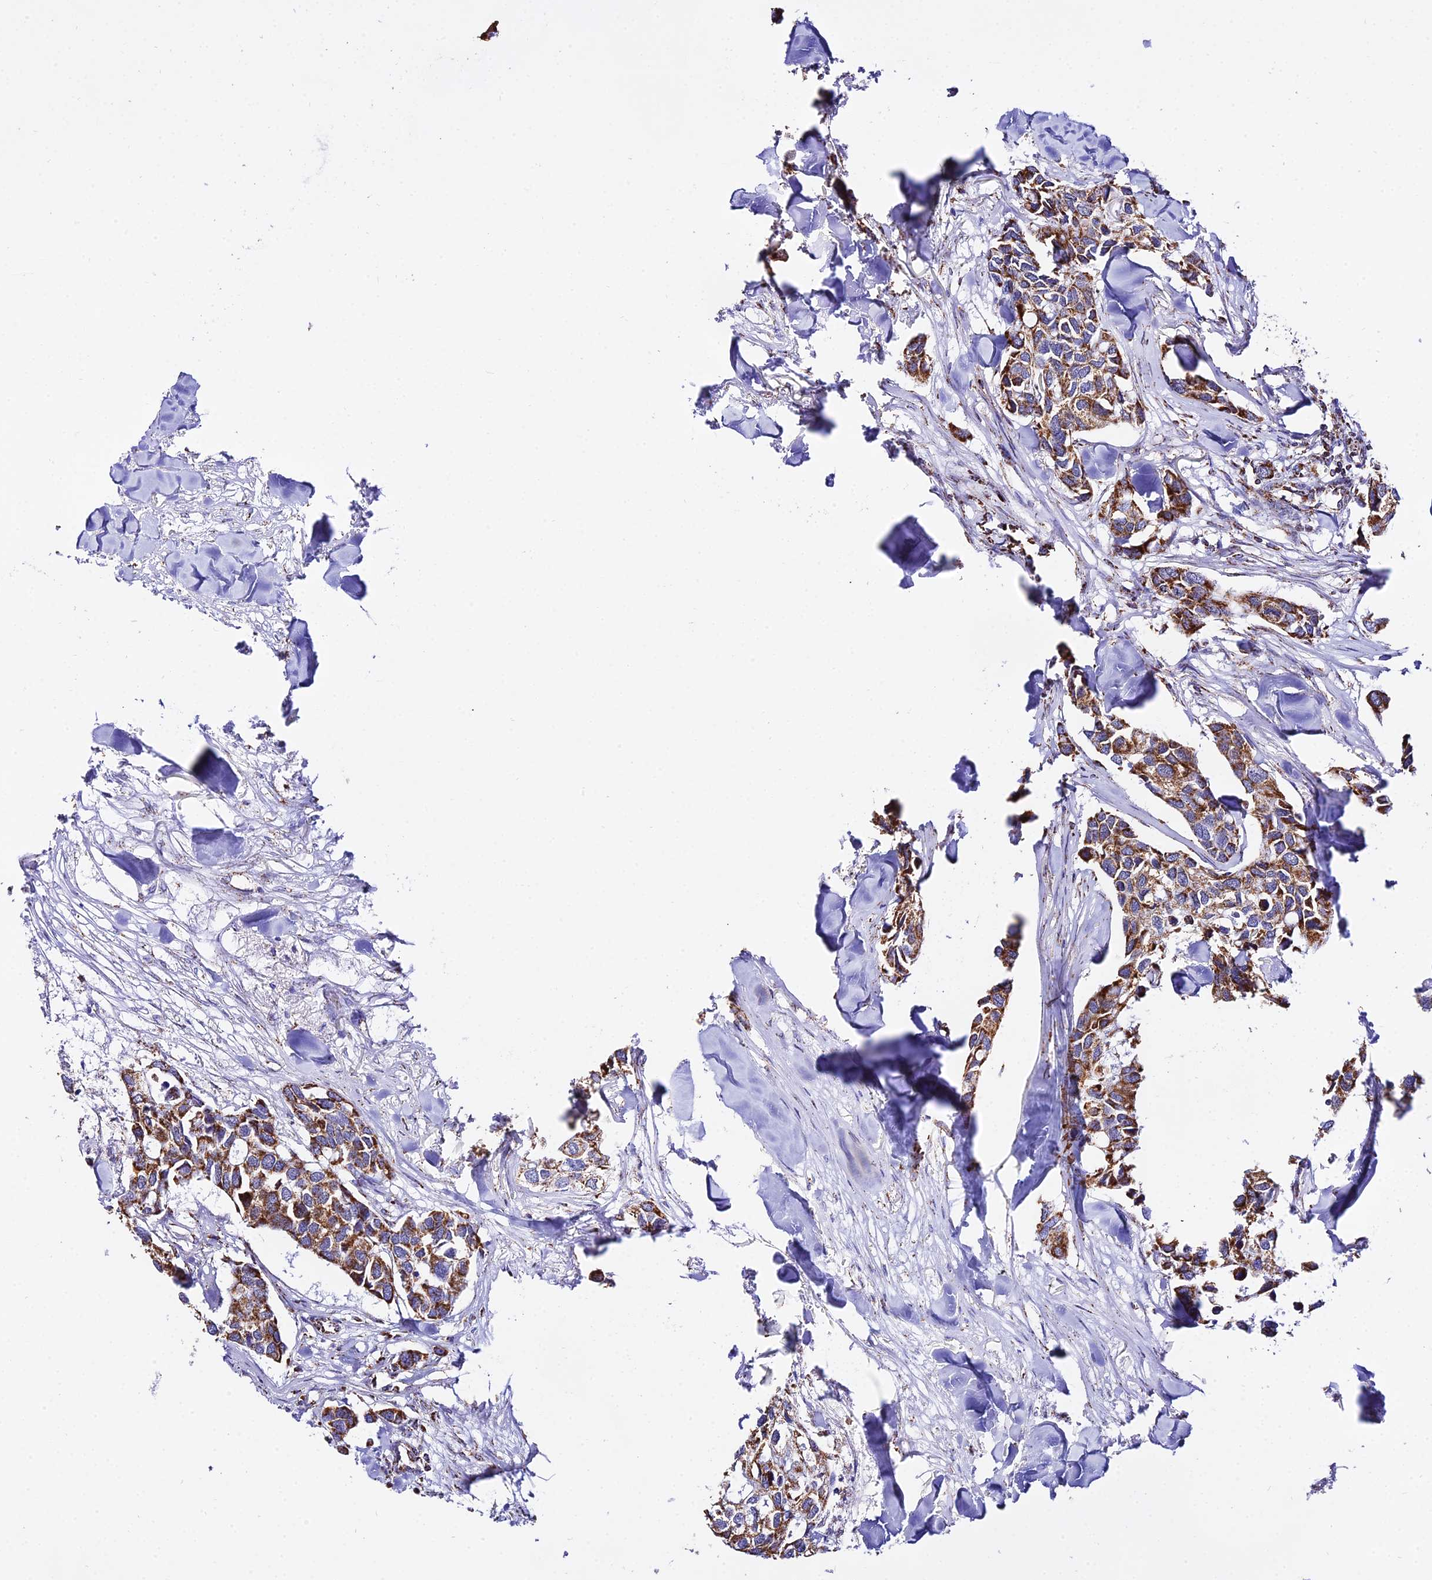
{"staining": {"intensity": "moderate", "quantity": ">75%", "location": "cytoplasmic/membranous"}, "tissue": "breast cancer", "cell_type": "Tumor cells", "image_type": "cancer", "snomed": [{"axis": "morphology", "description": "Duct carcinoma"}, {"axis": "topography", "description": "Breast"}], "caption": "Moderate cytoplasmic/membranous expression for a protein is identified in about >75% of tumor cells of breast invasive ductal carcinoma using immunohistochemistry (IHC).", "gene": "ATP5PD", "patient": {"sex": "female", "age": 83}}